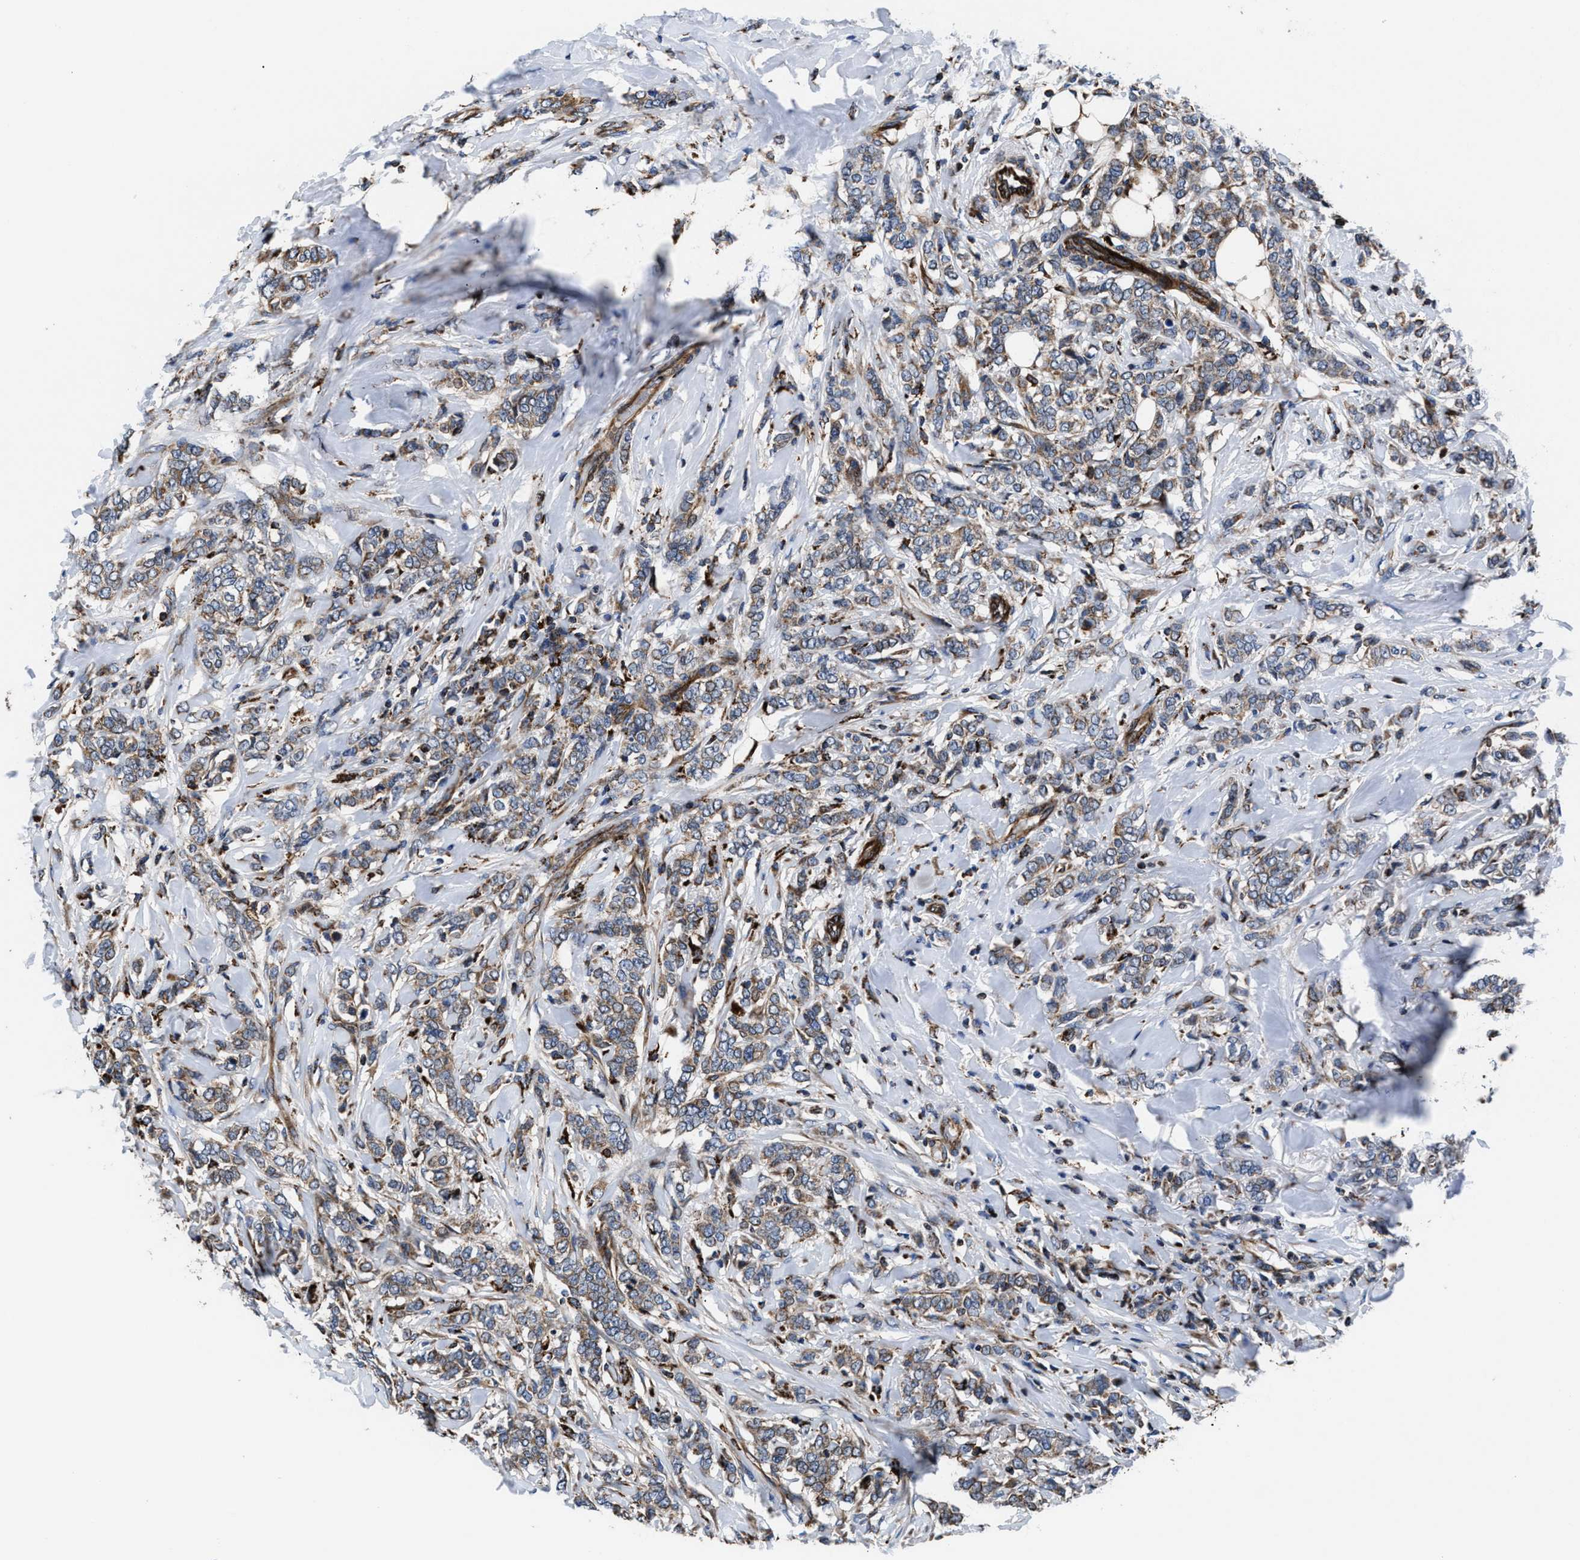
{"staining": {"intensity": "weak", "quantity": "25%-75%", "location": "cytoplasmic/membranous"}, "tissue": "breast cancer", "cell_type": "Tumor cells", "image_type": "cancer", "snomed": [{"axis": "morphology", "description": "Lobular carcinoma"}, {"axis": "topography", "description": "Skin"}, {"axis": "topography", "description": "Breast"}], "caption": "IHC micrograph of human breast cancer stained for a protein (brown), which demonstrates low levels of weak cytoplasmic/membranous staining in about 25%-75% of tumor cells.", "gene": "PRR15L", "patient": {"sex": "female", "age": 46}}